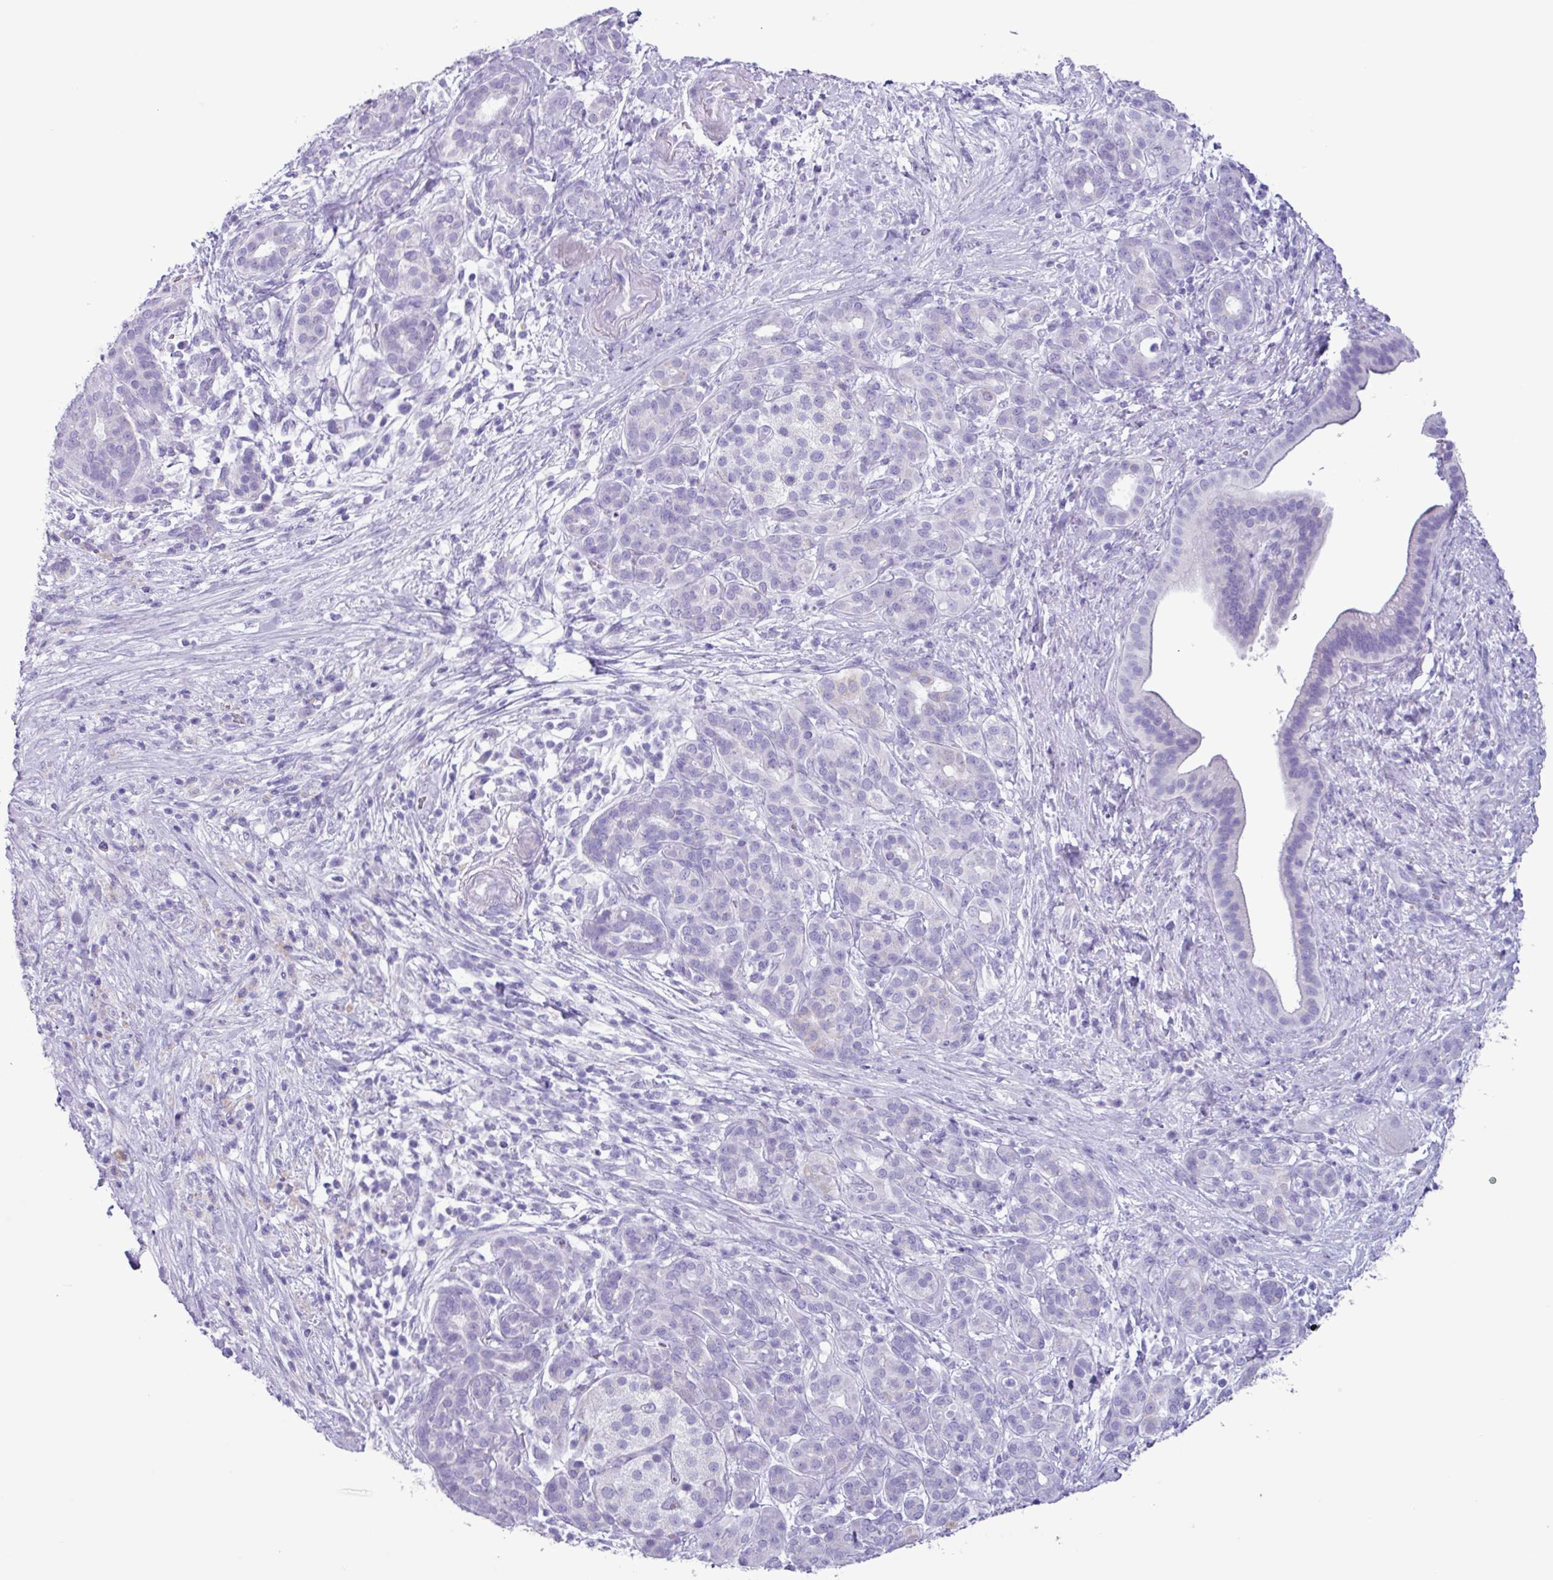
{"staining": {"intensity": "negative", "quantity": "none", "location": "none"}, "tissue": "pancreatic cancer", "cell_type": "Tumor cells", "image_type": "cancer", "snomed": [{"axis": "morphology", "description": "Adenocarcinoma, NOS"}, {"axis": "topography", "description": "Pancreas"}], "caption": "Immunohistochemistry (IHC) histopathology image of human adenocarcinoma (pancreatic) stained for a protein (brown), which exhibits no staining in tumor cells.", "gene": "AGO3", "patient": {"sex": "male", "age": 44}}